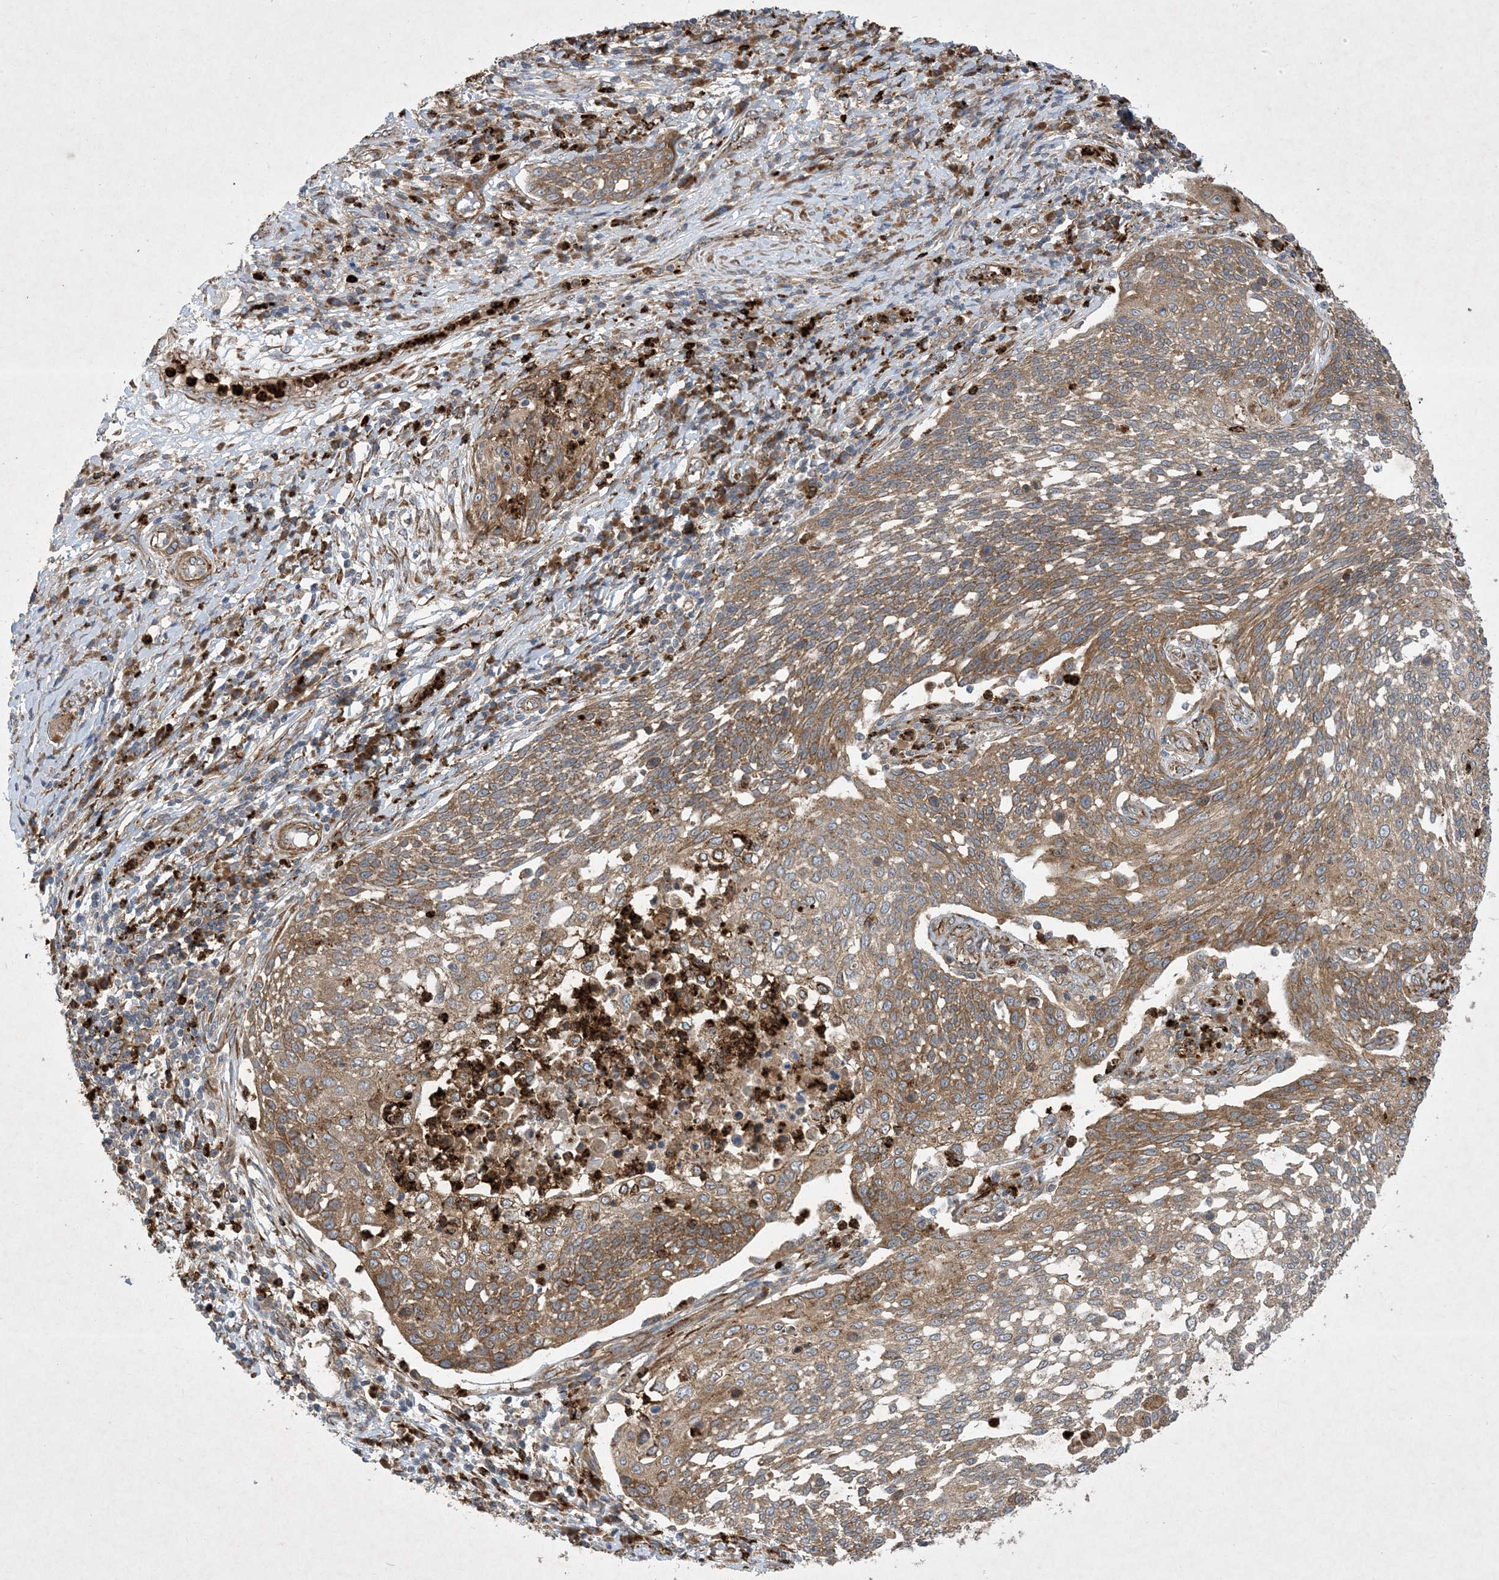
{"staining": {"intensity": "moderate", "quantity": ">75%", "location": "cytoplasmic/membranous"}, "tissue": "cervical cancer", "cell_type": "Tumor cells", "image_type": "cancer", "snomed": [{"axis": "morphology", "description": "Squamous cell carcinoma, NOS"}, {"axis": "topography", "description": "Cervix"}], "caption": "Cervical squamous cell carcinoma tissue reveals moderate cytoplasmic/membranous positivity in about >75% of tumor cells, visualized by immunohistochemistry.", "gene": "OTOP1", "patient": {"sex": "female", "age": 34}}